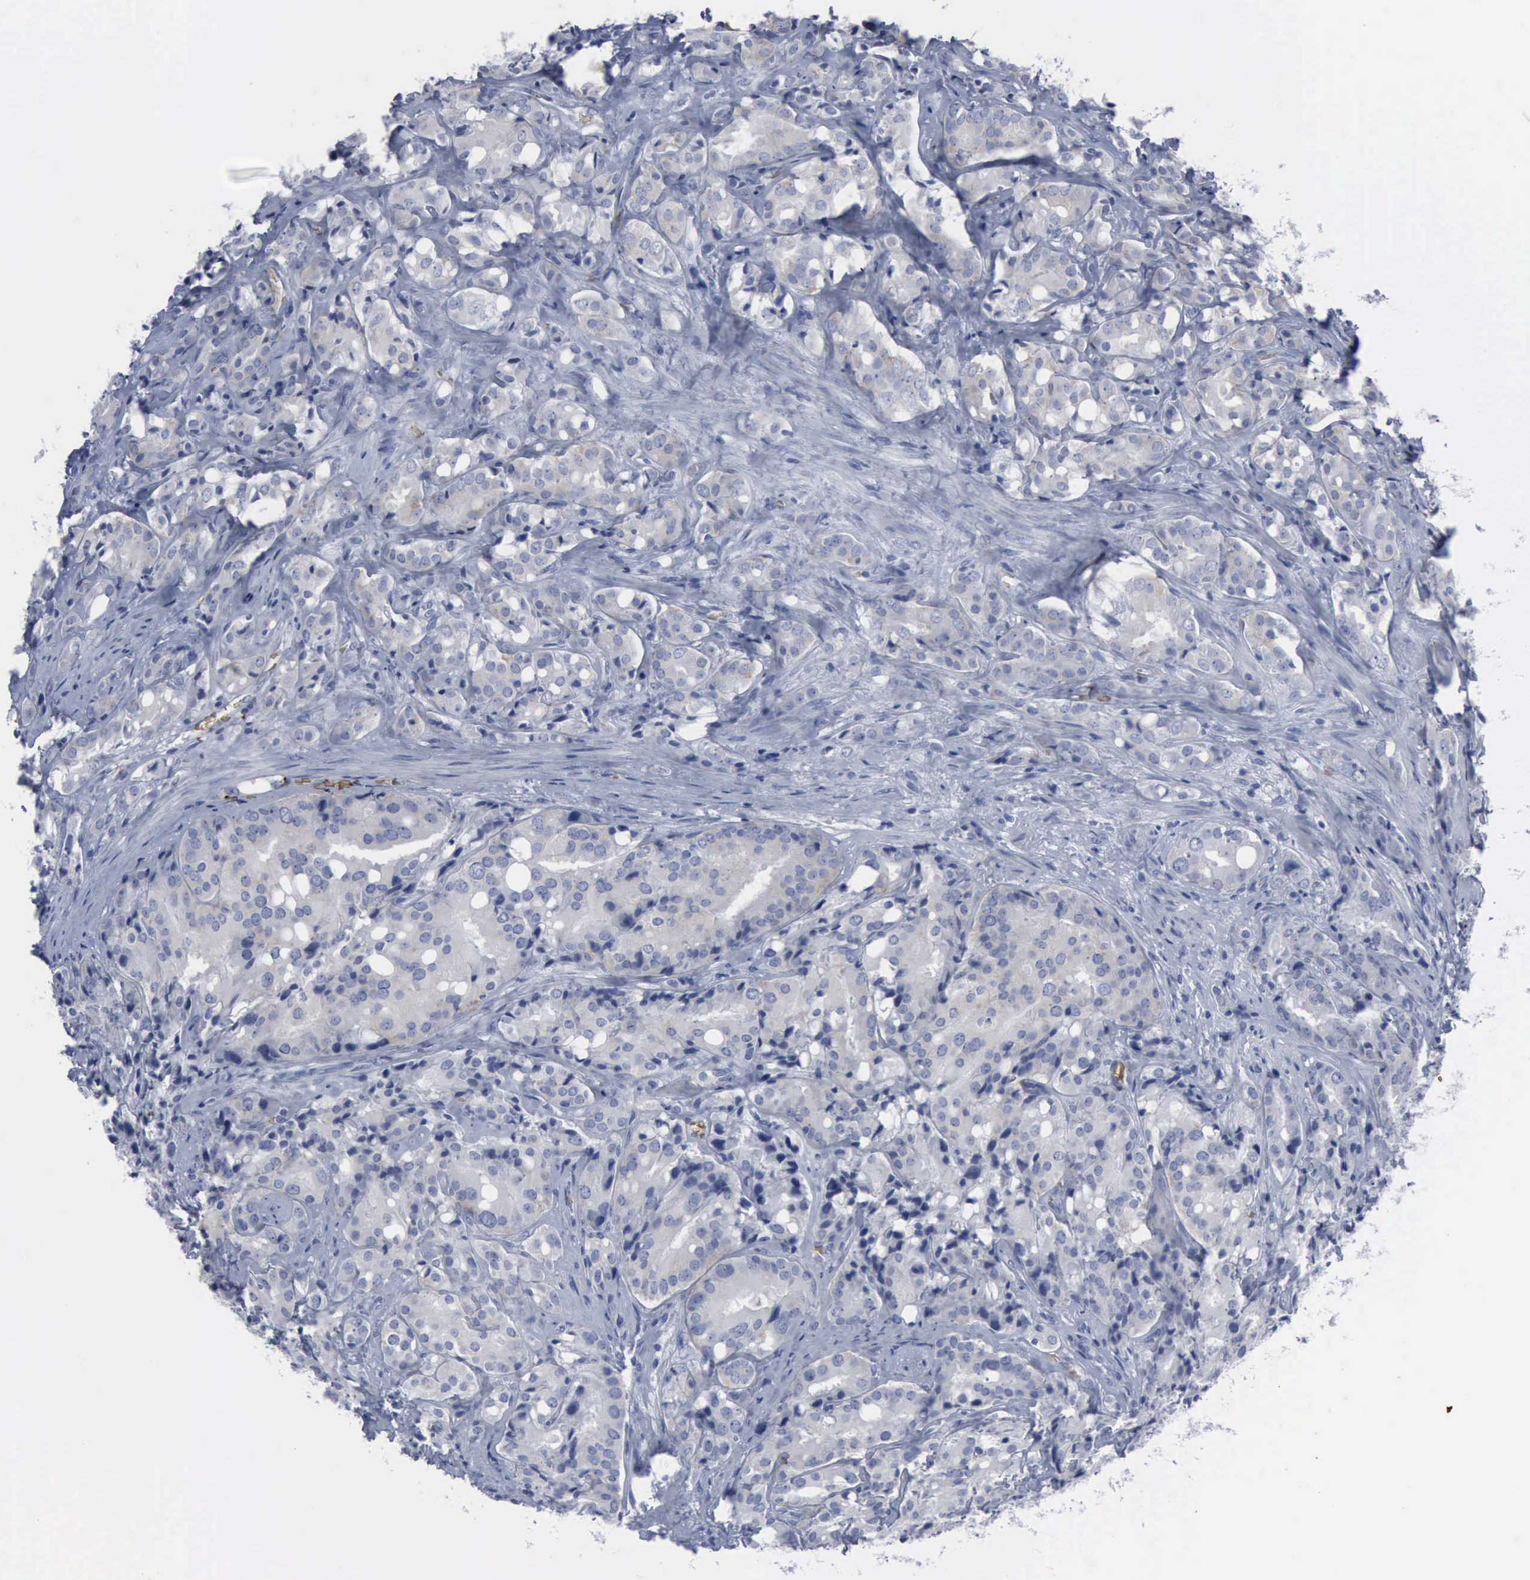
{"staining": {"intensity": "weak", "quantity": "<25%", "location": "cytoplasmic/membranous"}, "tissue": "prostate cancer", "cell_type": "Tumor cells", "image_type": "cancer", "snomed": [{"axis": "morphology", "description": "Adenocarcinoma, High grade"}, {"axis": "topography", "description": "Prostate"}], "caption": "Tumor cells show no significant protein staining in prostate adenocarcinoma (high-grade).", "gene": "TGFB1", "patient": {"sex": "male", "age": 68}}